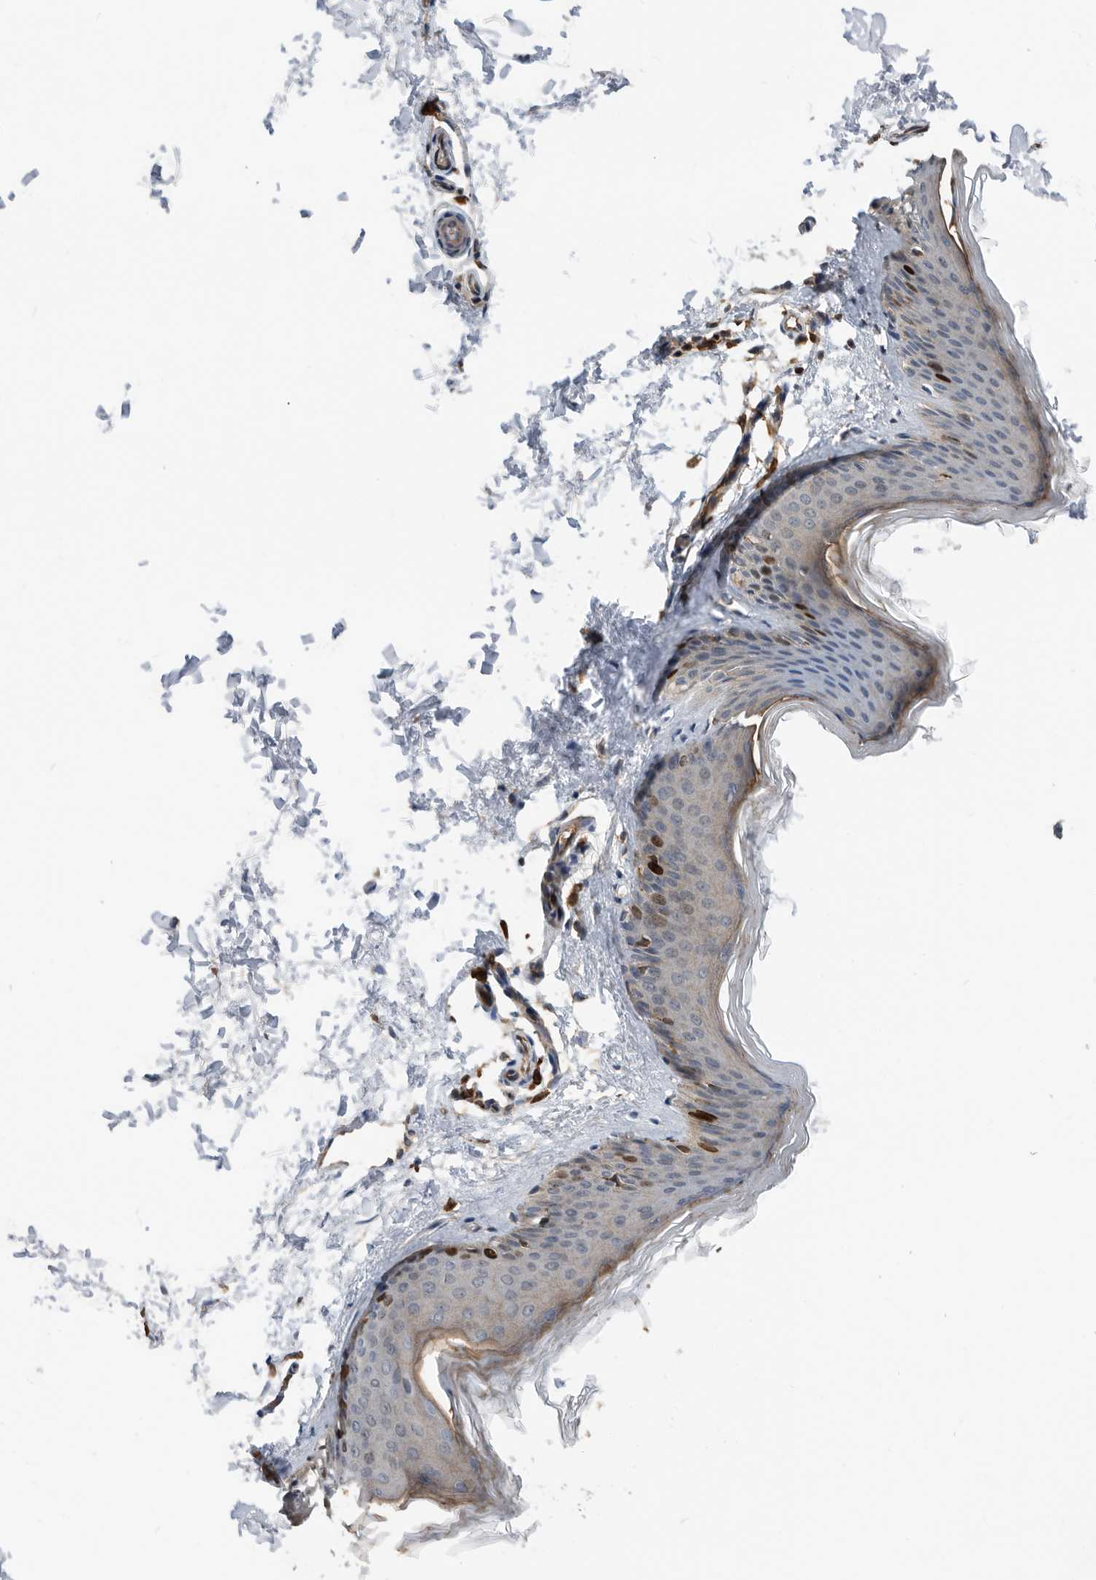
{"staining": {"intensity": "moderate", "quantity": ">75%", "location": "cytoplasmic/membranous"}, "tissue": "skin", "cell_type": "Fibroblasts", "image_type": "normal", "snomed": [{"axis": "morphology", "description": "Normal tissue, NOS"}, {"axis": "topography", "description": "Skin"}], "caption": "Fibroblasts reveal moderate cytoplasmic/membranous positivity in approximately >75% of cells in normal skin. (Brightfield microscopy of DAB IHC at high magnification).", "gene": "ATAD2", "patient": {"sex": "female", "age": 27}}